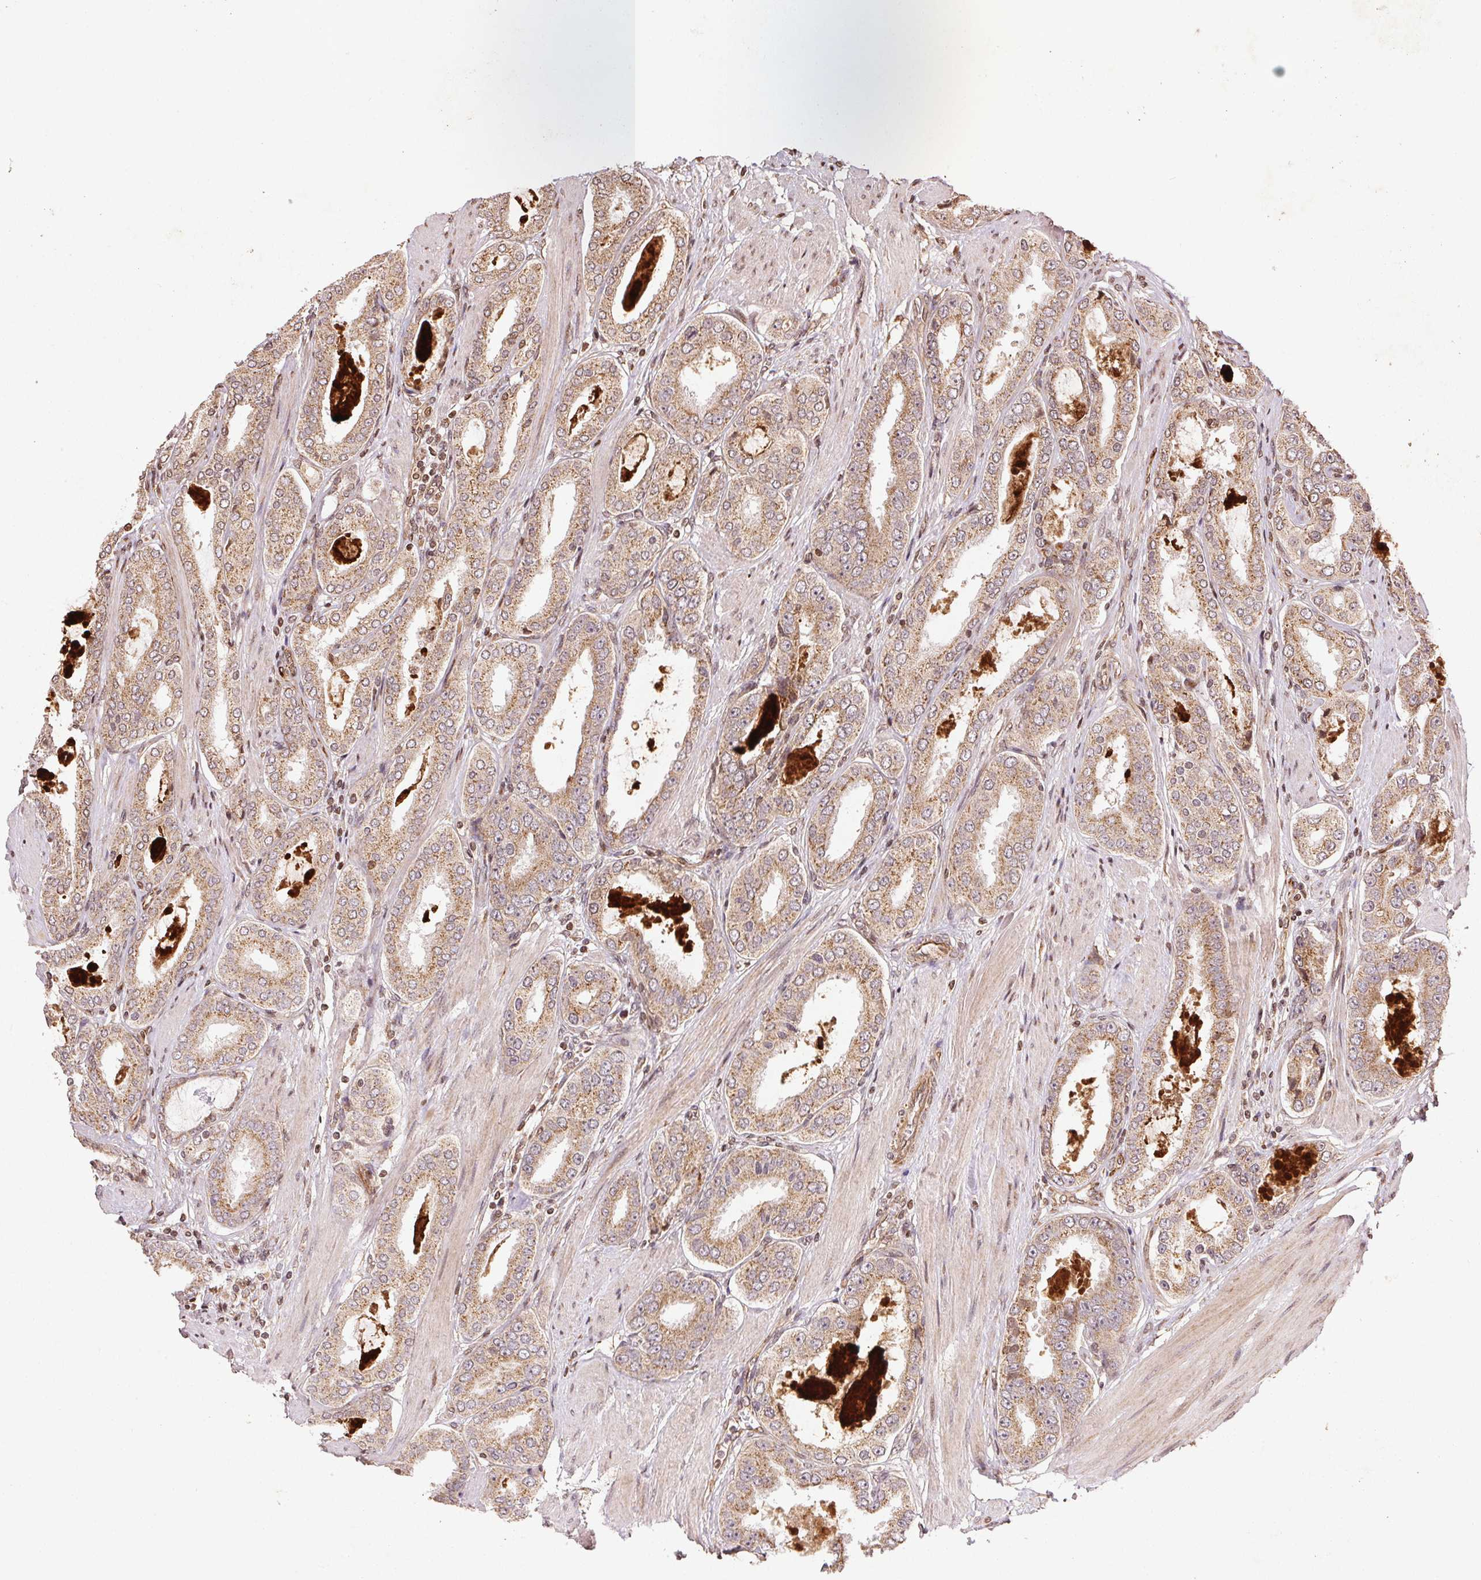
{"staining": {"intensity": "moderate", "quantity": ">75%", "location": "cytoplasmic/membranous"}, "tissue": "prostate cancer", "cell_type": "Tumor cells", "image_type": "cancer", "snomed": [{"axis": "morphology", "description": "Adenocarcinoma, High grade"}, {"axis": "topography", "description": "Prostate"}], "caption": "IHC (DAB (3,3'-diaminobenzidine)) staining of prostate cancer exhibits moderate cytoplasmic/membranous protein staining in about >75% of tumor cells. The protein is stained brown, and the nuclei are stained in blue (DAB (3,3'-diaminobenzidine) IHC with brightfield microscopy, high magnification).", "gene": "SPRED2", "patient": {"sex": "male", "age": 63}}